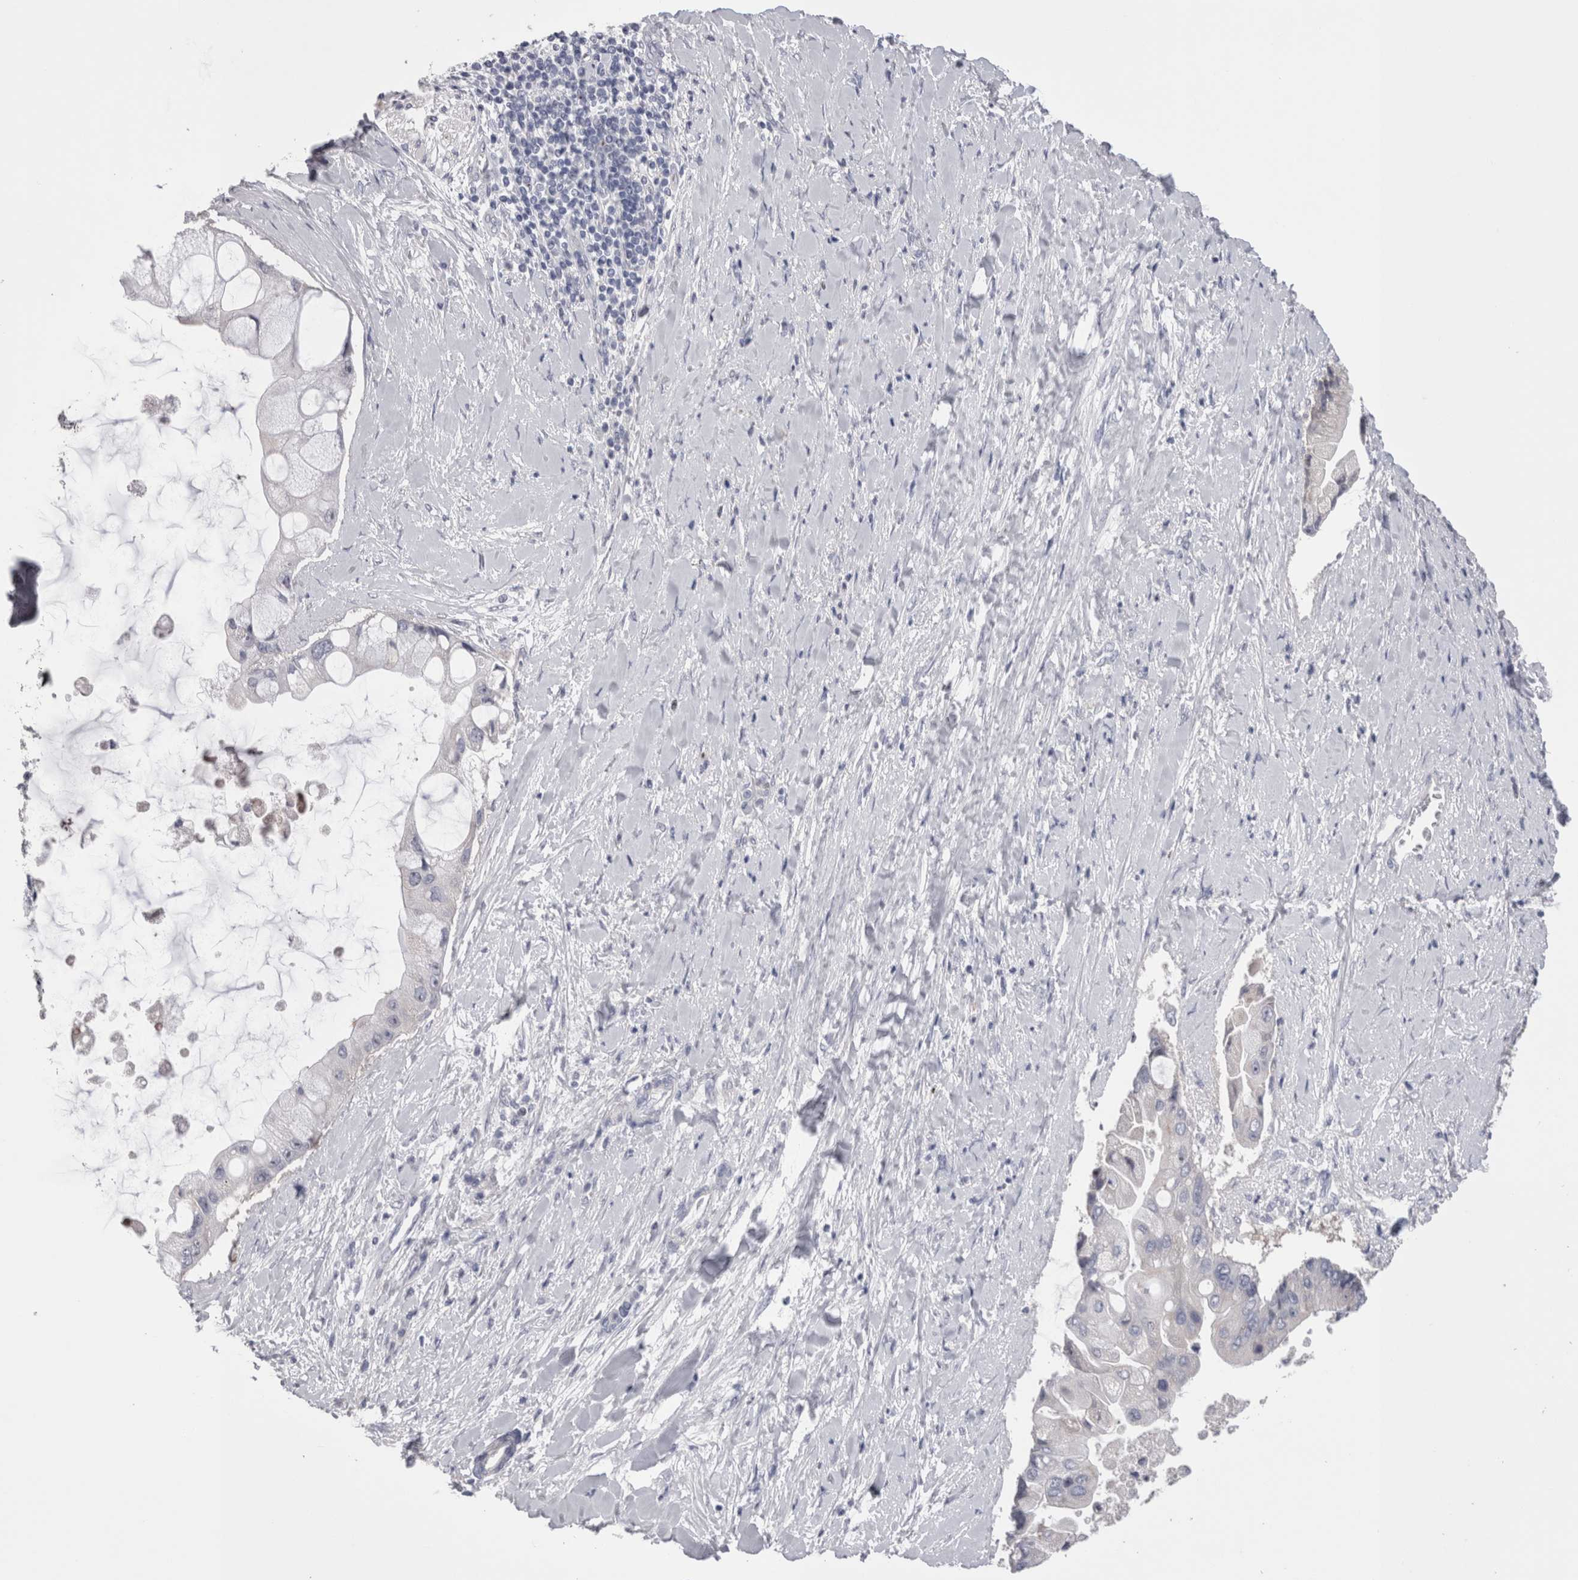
{"staining": {"intensity": "negative", "quantity": "none", "location": "none"}, "tissue": "liver cancer", "cell_type": "Tumor cells", "image_type": "cancer", "snomed": [{"axis": "morphology", "description": "Cholangiocarcinoma"}, {"axis": "topography", "description": "Liver"}], "caption": "Histopathology image shows no significant protein staining in tumor cells of liver cancer (cholangiocarcinoma).", "gene": "PWP2", "patient": {"sex": "male", "age": 50}}